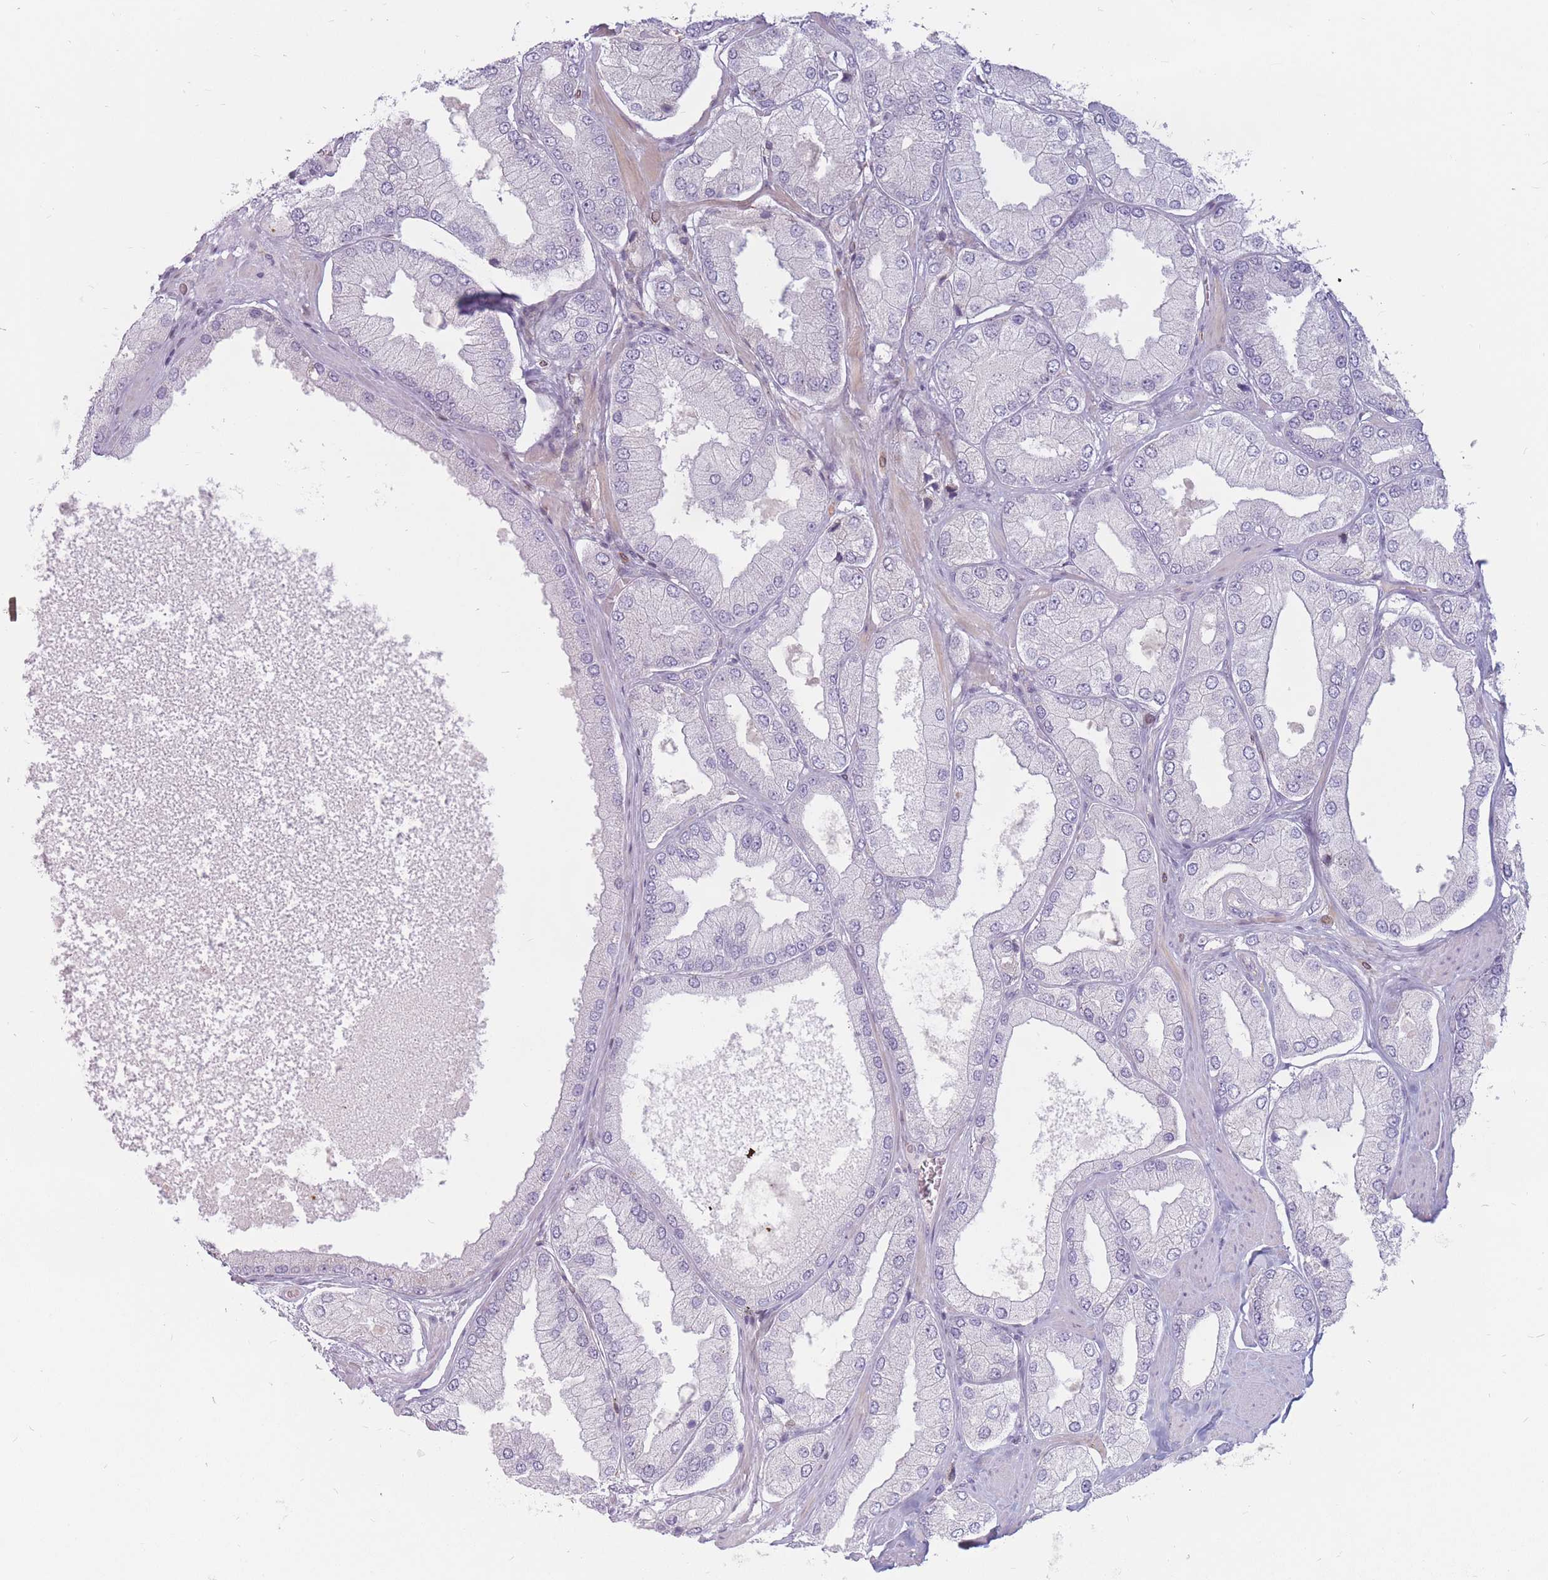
{"staining": {"intensity": "negative", "quantity": "none", "location": "none"}, "tissue": "prostate cancer", "cell_type": "Tumor cells", "image_type": "cancer", "snomed": [{"axis": "morphology", "description": "Adenocarcinoma, Low grade"}, {"axis": "topography", "description": "Prostate"}], "caption": "Low-grade adenocarcinoma (prostate) was stained to show a protein in brown. There is no significant positivity in tumor cells.", "gene": "PTGDR", "patient": {"sex": "male", "age": 42}}